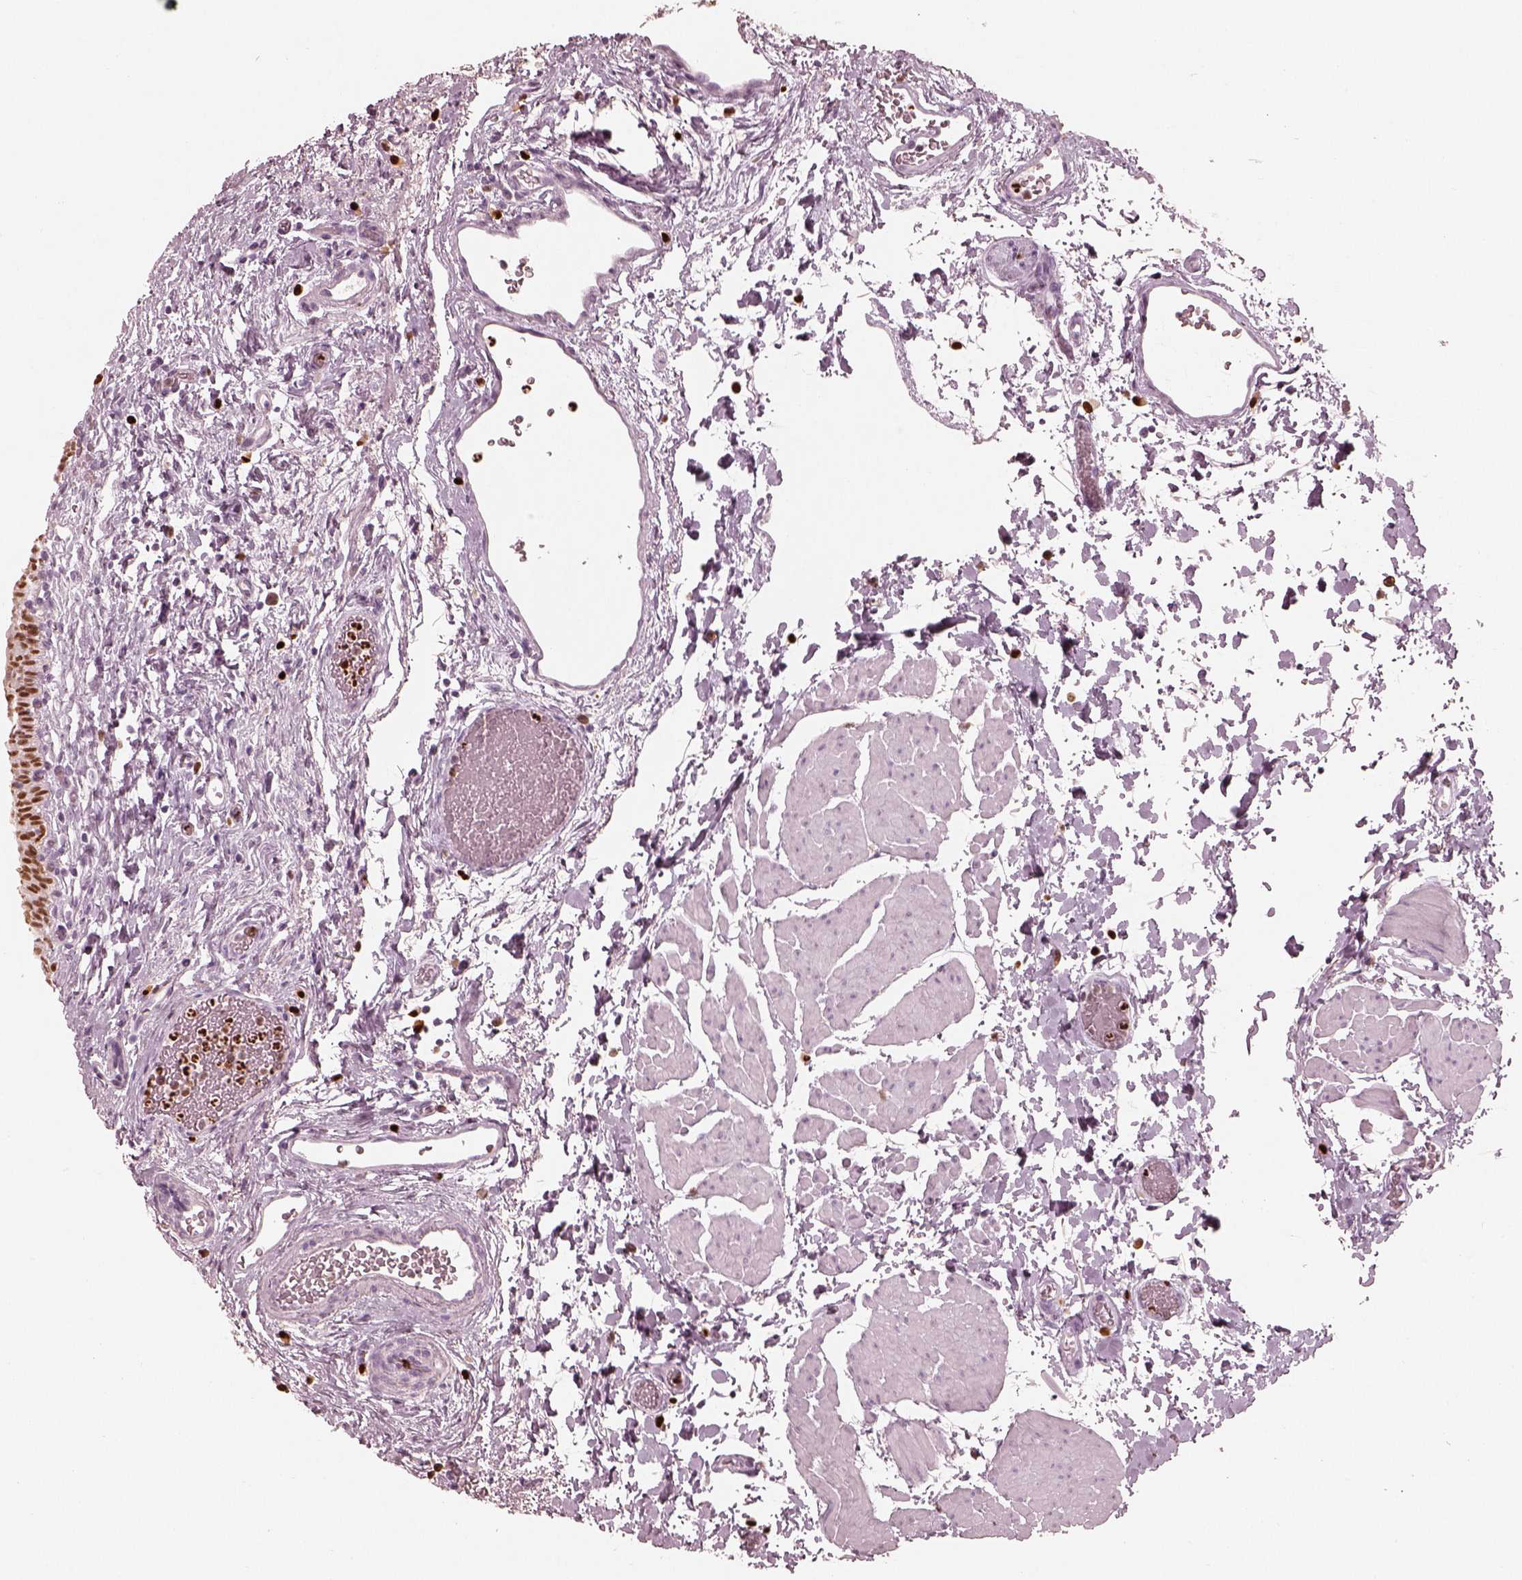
{"staining": {"intensity": "strong", "quantity": ">75%", "location": "nuclear"}, "tissue": "urinary bladder", "cell_type": "Urothelial cells", "image_type": "normal", "snomed": [{"axis": "morphology", "description": "Normal tissue, NOS"}, {"axis": "topography", "description": "Urinary bladder"}], "caption": "This histopathology image exhibits IHC staining of unremarkable urinary bladder, with high strong nuclear positivity in about >75% of urothelial cells.", "gene": "ALOX5", "patient": {"sex": "male", "age": 56}}